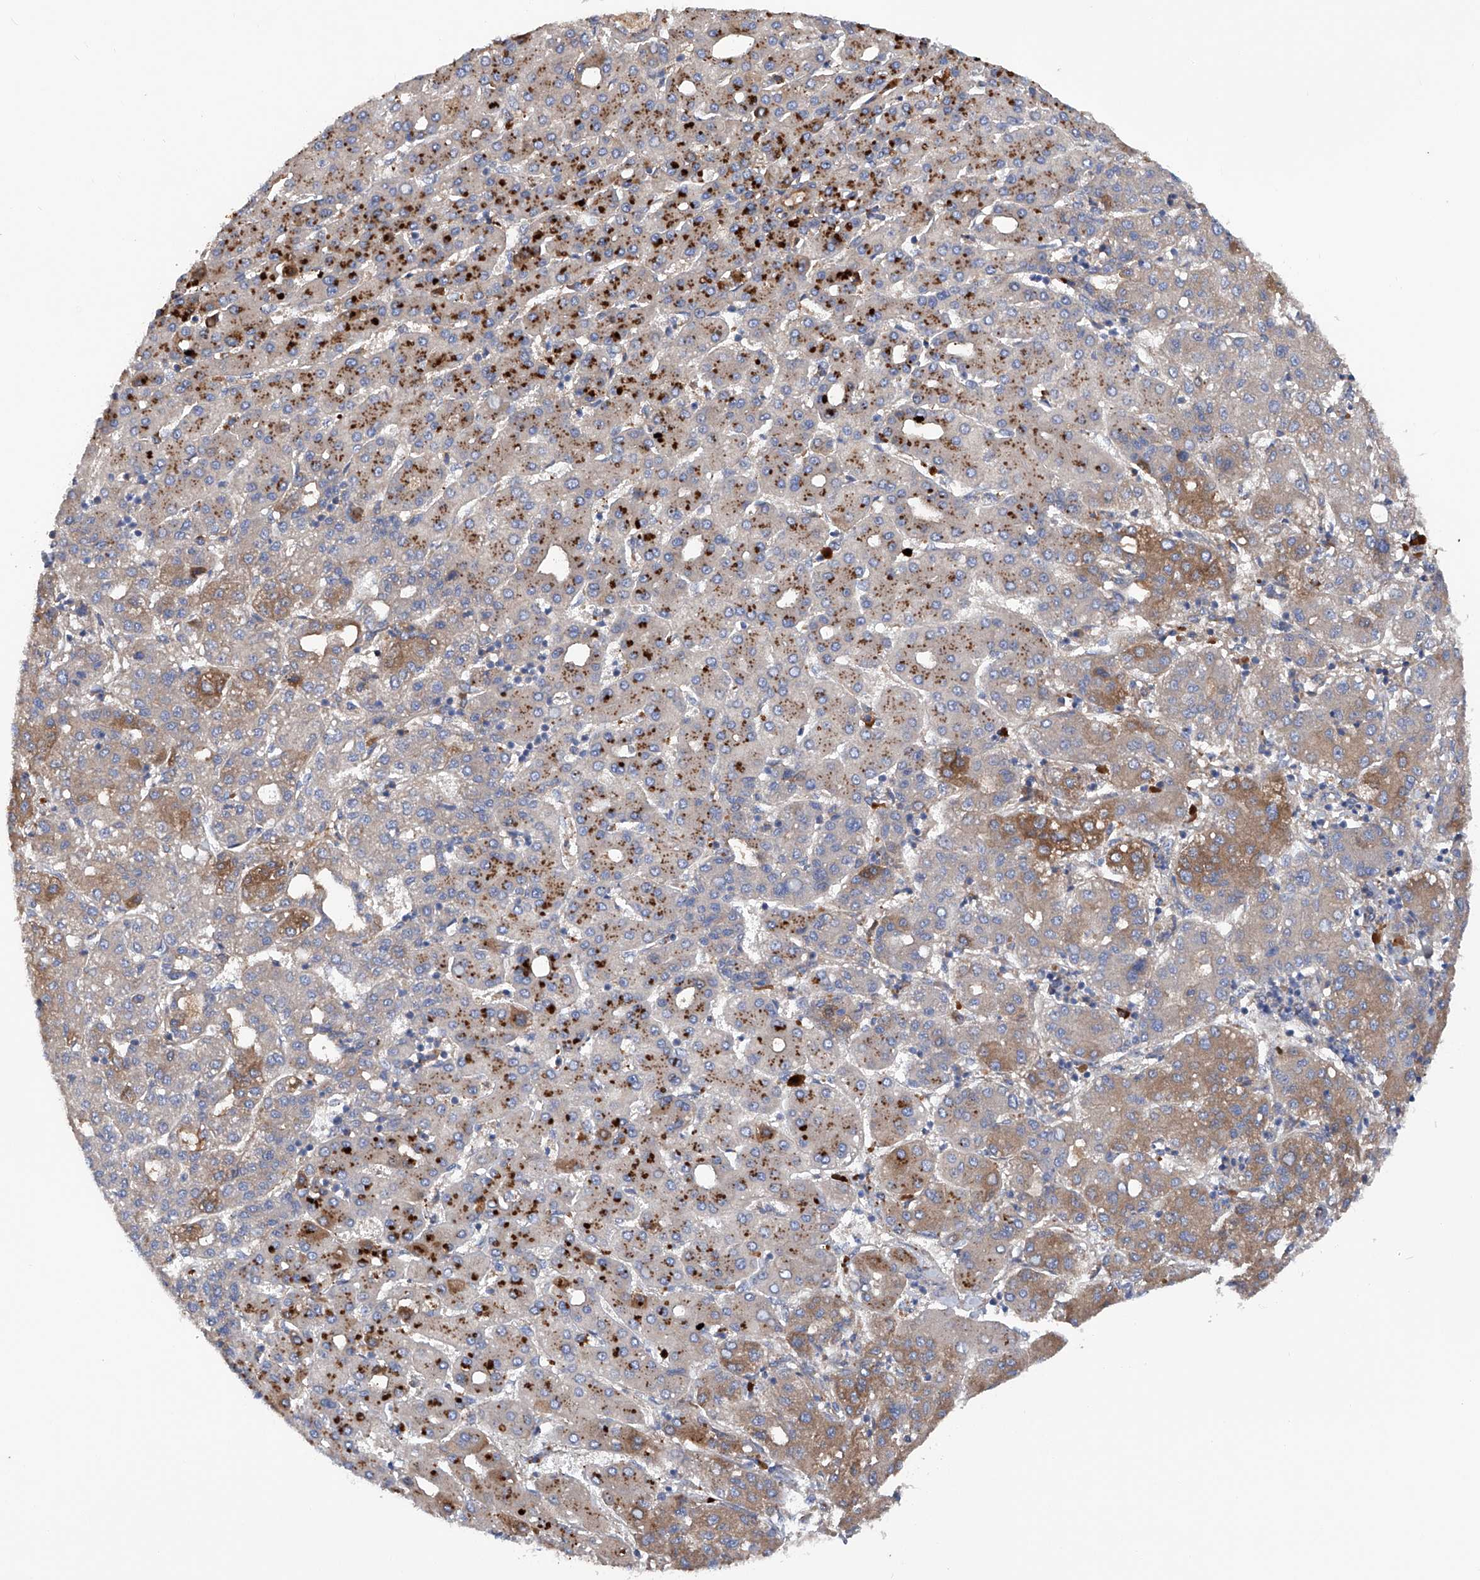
{"staining": {"intensity": "moderate", "quantity": "25%-75%", "location": "cytoplasmic/membranous"}, "tissue": "liver cancer", "cell_type": "Tumor cells", "image_type": "cancer", "snomed": [{"axis": "morphology", "description": "Carcinoma, Hepatocellular, NOS"}, {"axis": "topography", "description": "Liver"}], "caption": "Immunohistochemistry (IHC) (DAB) staining of human liver cancer (hepatocellular carcinoma) shows moderate cytoplasmic/membranous protein staining in about 25%-75% of tumor cells.", "gene": "ASCC3", "patient": {"sex": "male", "age": 65}}